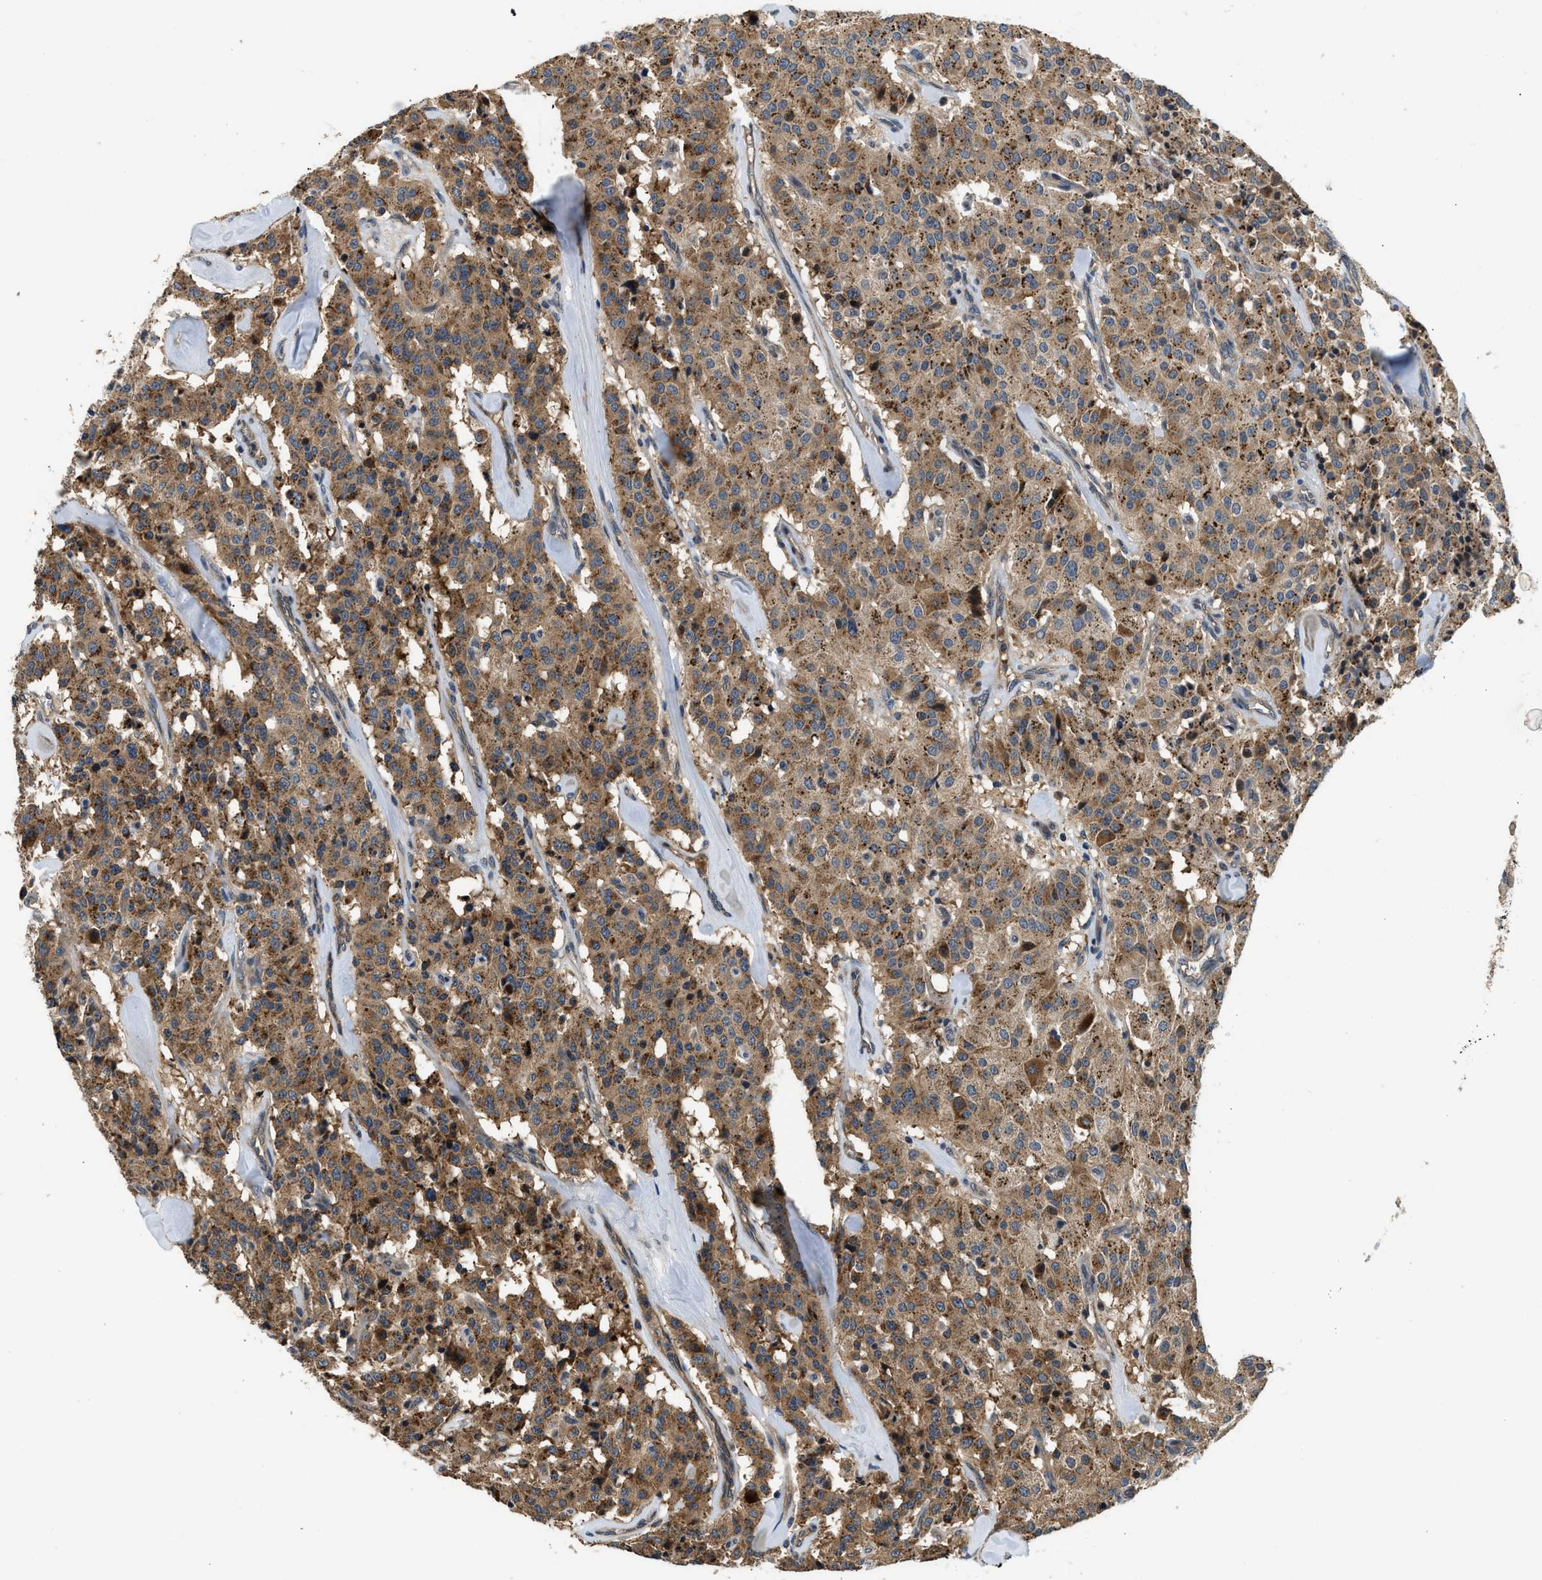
{"staining": {"intensity": "moderate", "quantity": ">75%", "location": "cytoplasmic/membranous"}, "tissue": "carcinoid", "cell_type": "Tumor cells", "image_type": "cancer", "snomed": [{"axis": "morphology", "description": "Carcinoid, malignant, NOS"}, {"axis": "topography", "description": "Lung"}], "caption": "A micrograph showing moderate cytoplasmic/membranous positivity in approximately >75% of tumor cells in carcinoid, as visualized by brown immunohistochemical staining.", "gene": "IL3RA", "patient": {"sex": "male", "age": 30}}